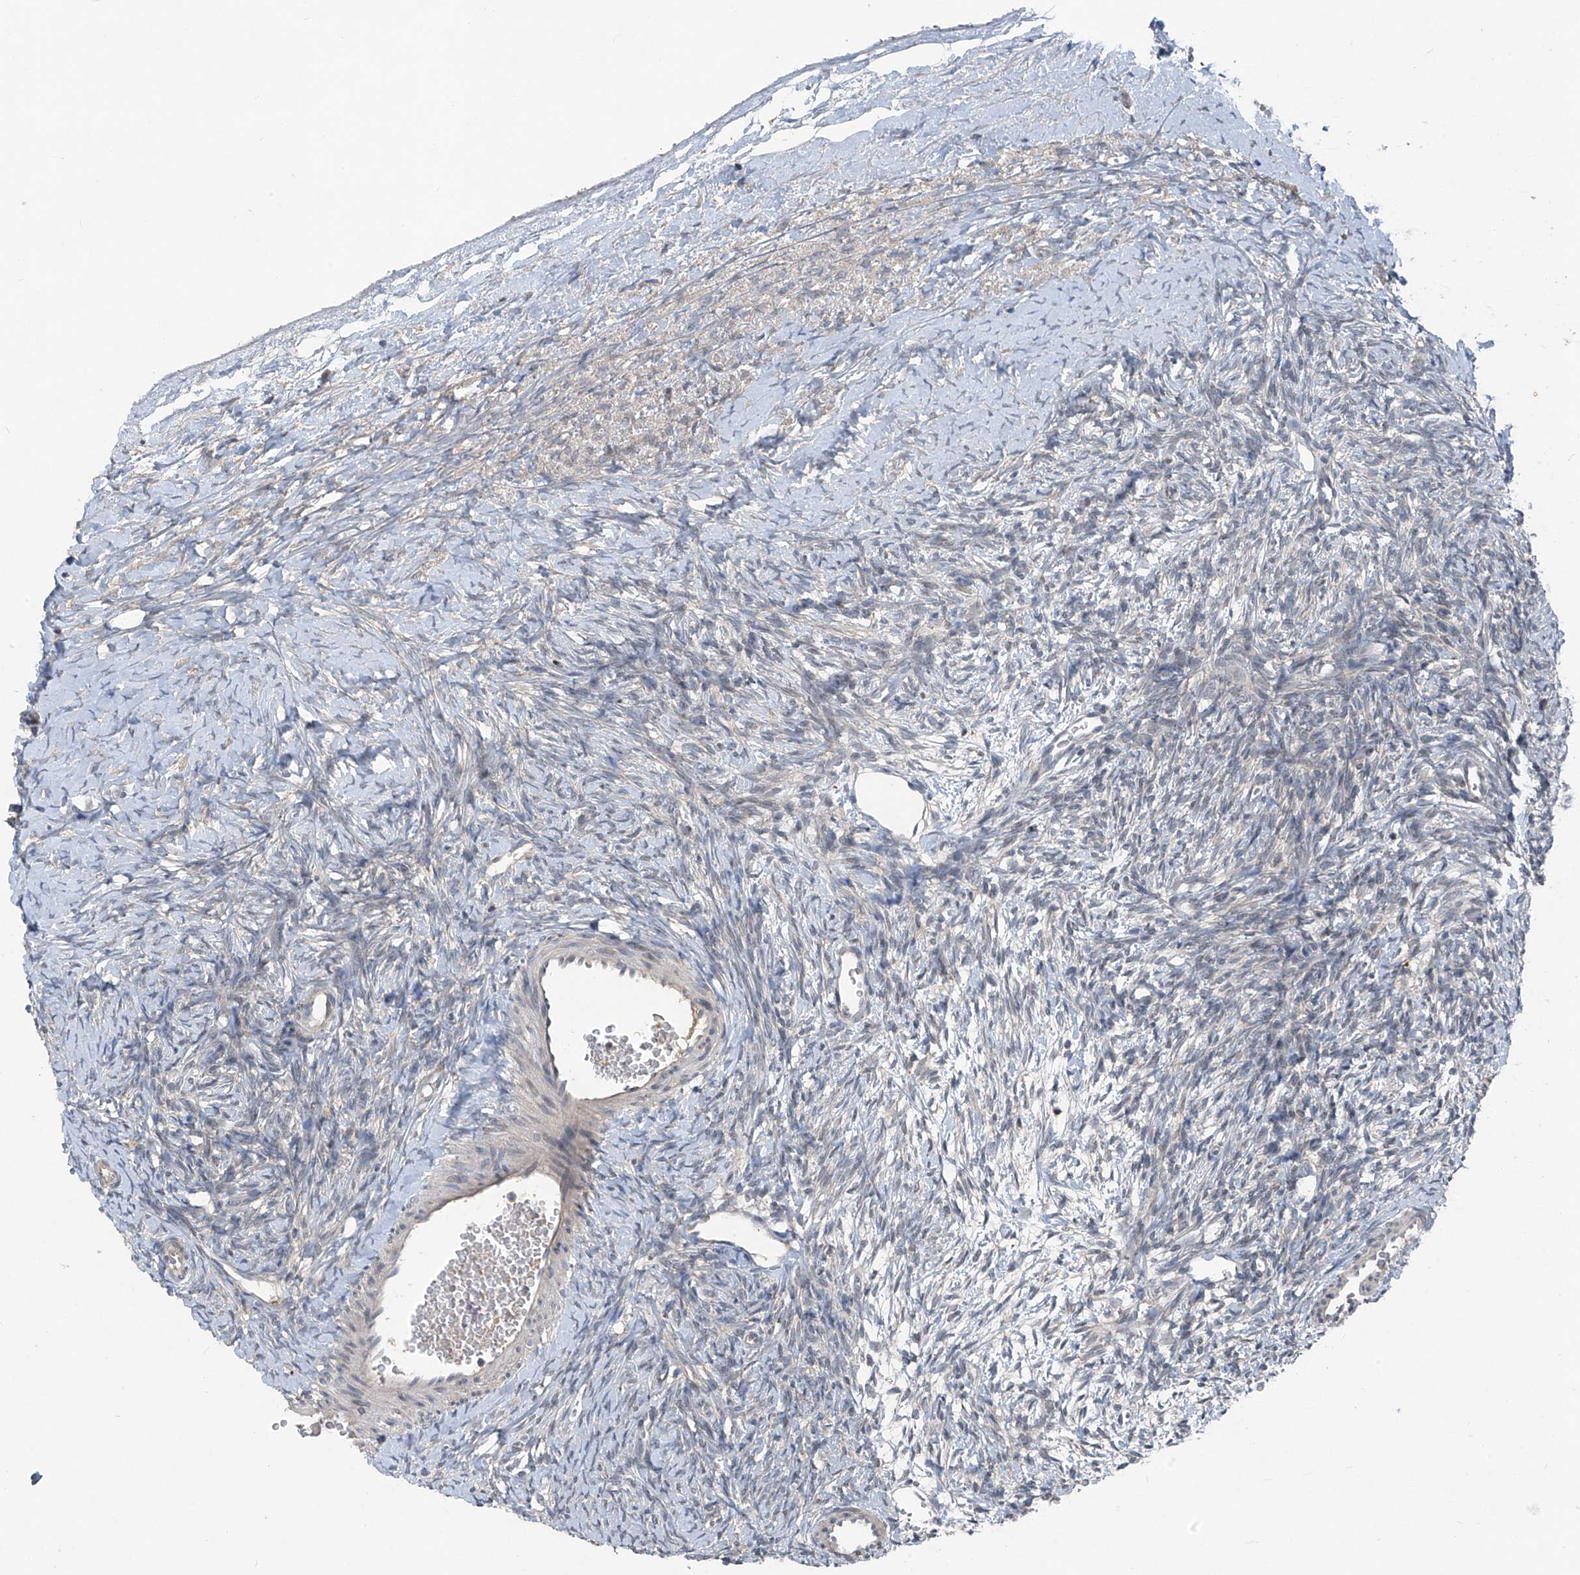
{"staining": {"intensity": "negative", "quantity": "none", "location": "none"}, "tissue": "ovary", "cell_type": "Ovarian stroma cells", "image_type": "normal", "snomed": [{"axis": "morphology", "description": "Normal tissue, NOS"}, {"axis": "morphology", "description": "Developmental malformation"}, {"axis": "topography", "description": "Ovary"}], "caption": "Protein analysis of normal ovary exhibits no significant staining in ovarian stroma cells. (DAB immunohistochemistry visualized using brightfield microscopy, high magnification).", "gene": "FOXRED2", "patient": {"sex": "female", "age": 39}}